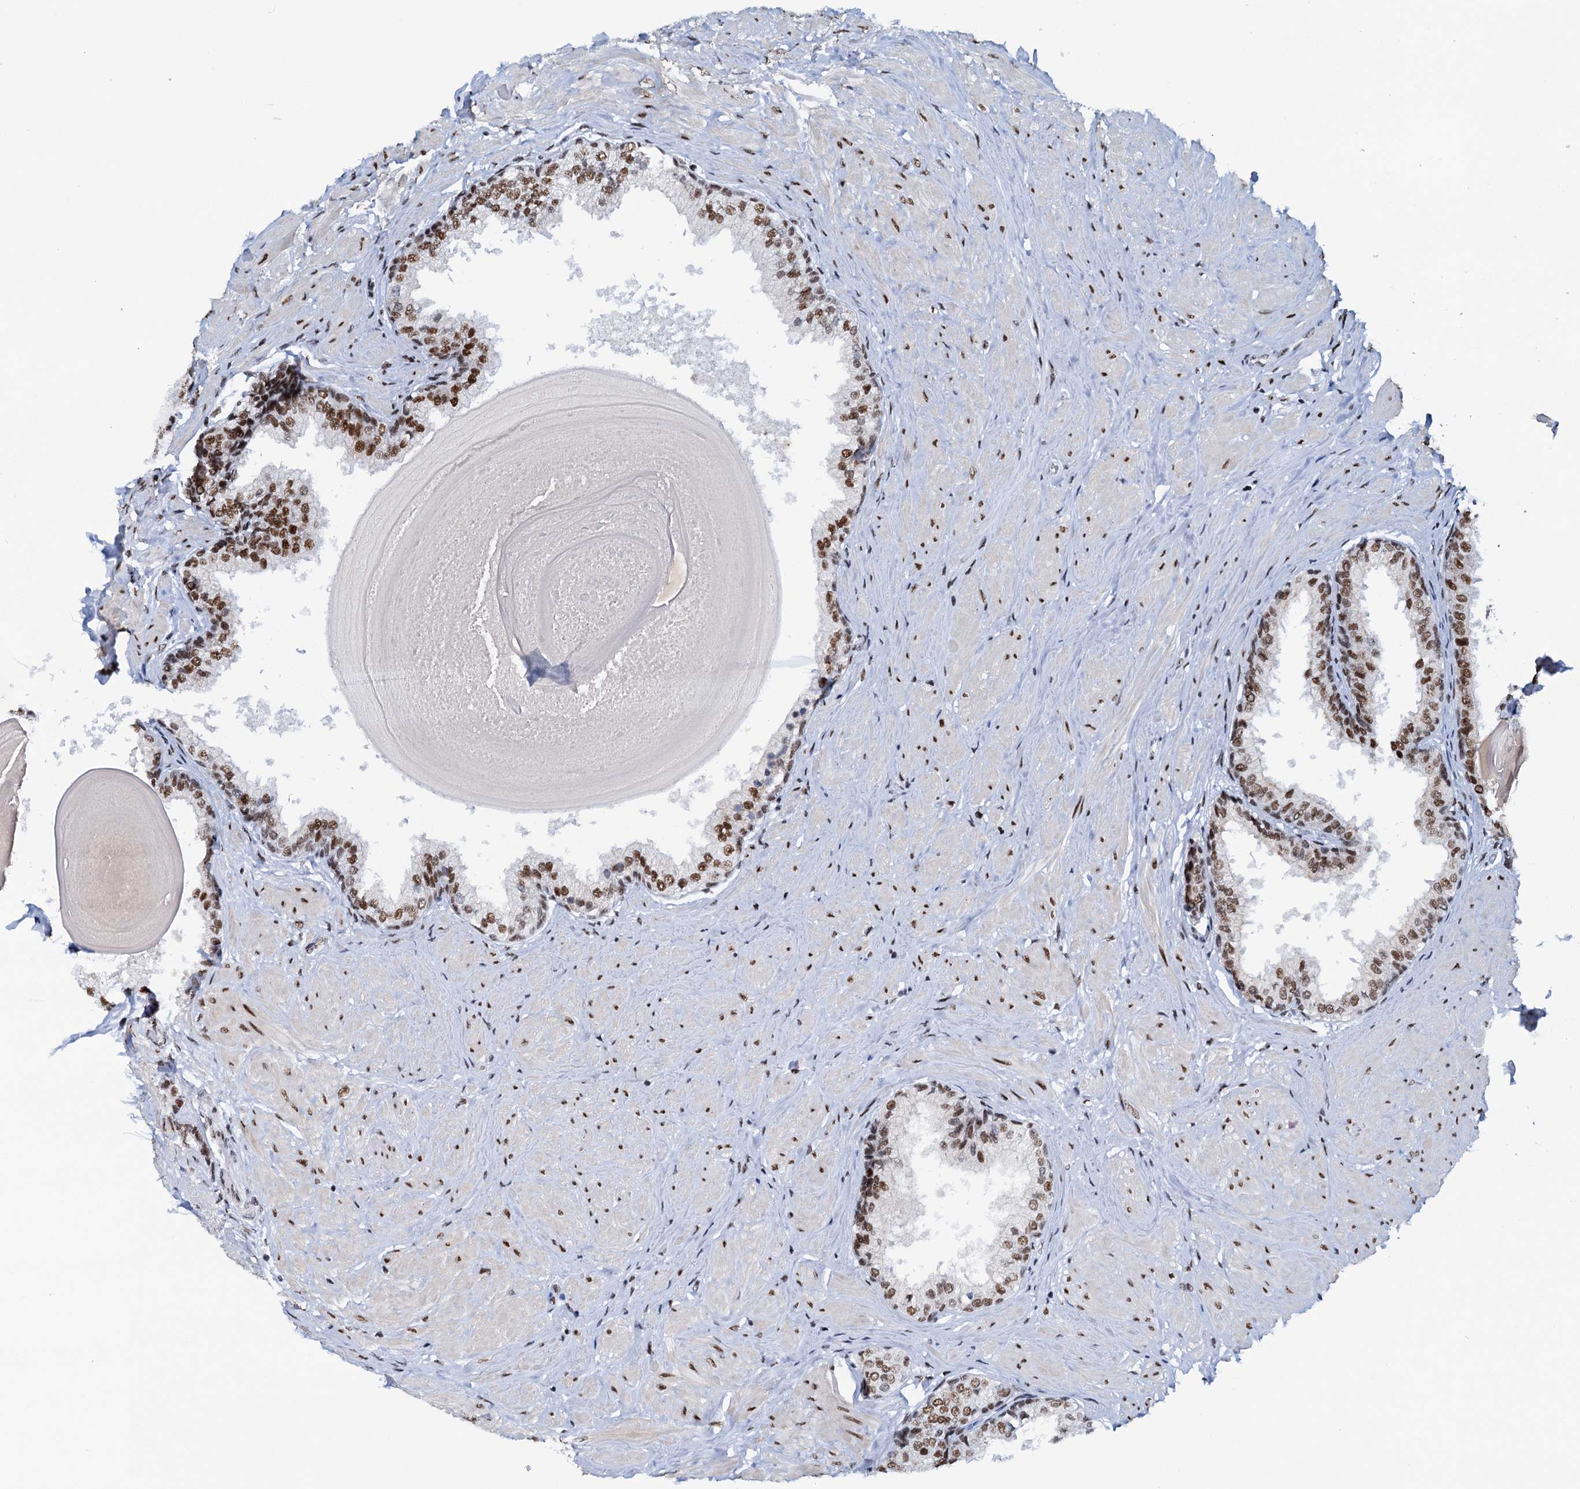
{"staining": {"intensity": "strong", "quantity": ">75%", "location": "nuclear"}, "tissue": "prostate", "cell_type": "Glandular cells", "image_type": "normal", "snomed": [{"axis": "morphology", "description": "Normal tissue, NOS"}, {"axis": "topography", "description": "Prostate"}], "caption": "A micrograph showing strong nuclear staining in approximately >75% of glandular cells in benign prostate, as visualized by brown immunohistochemical staining.", "gene": "SLTM", "patient": {"sex": "male", "age": 48}}